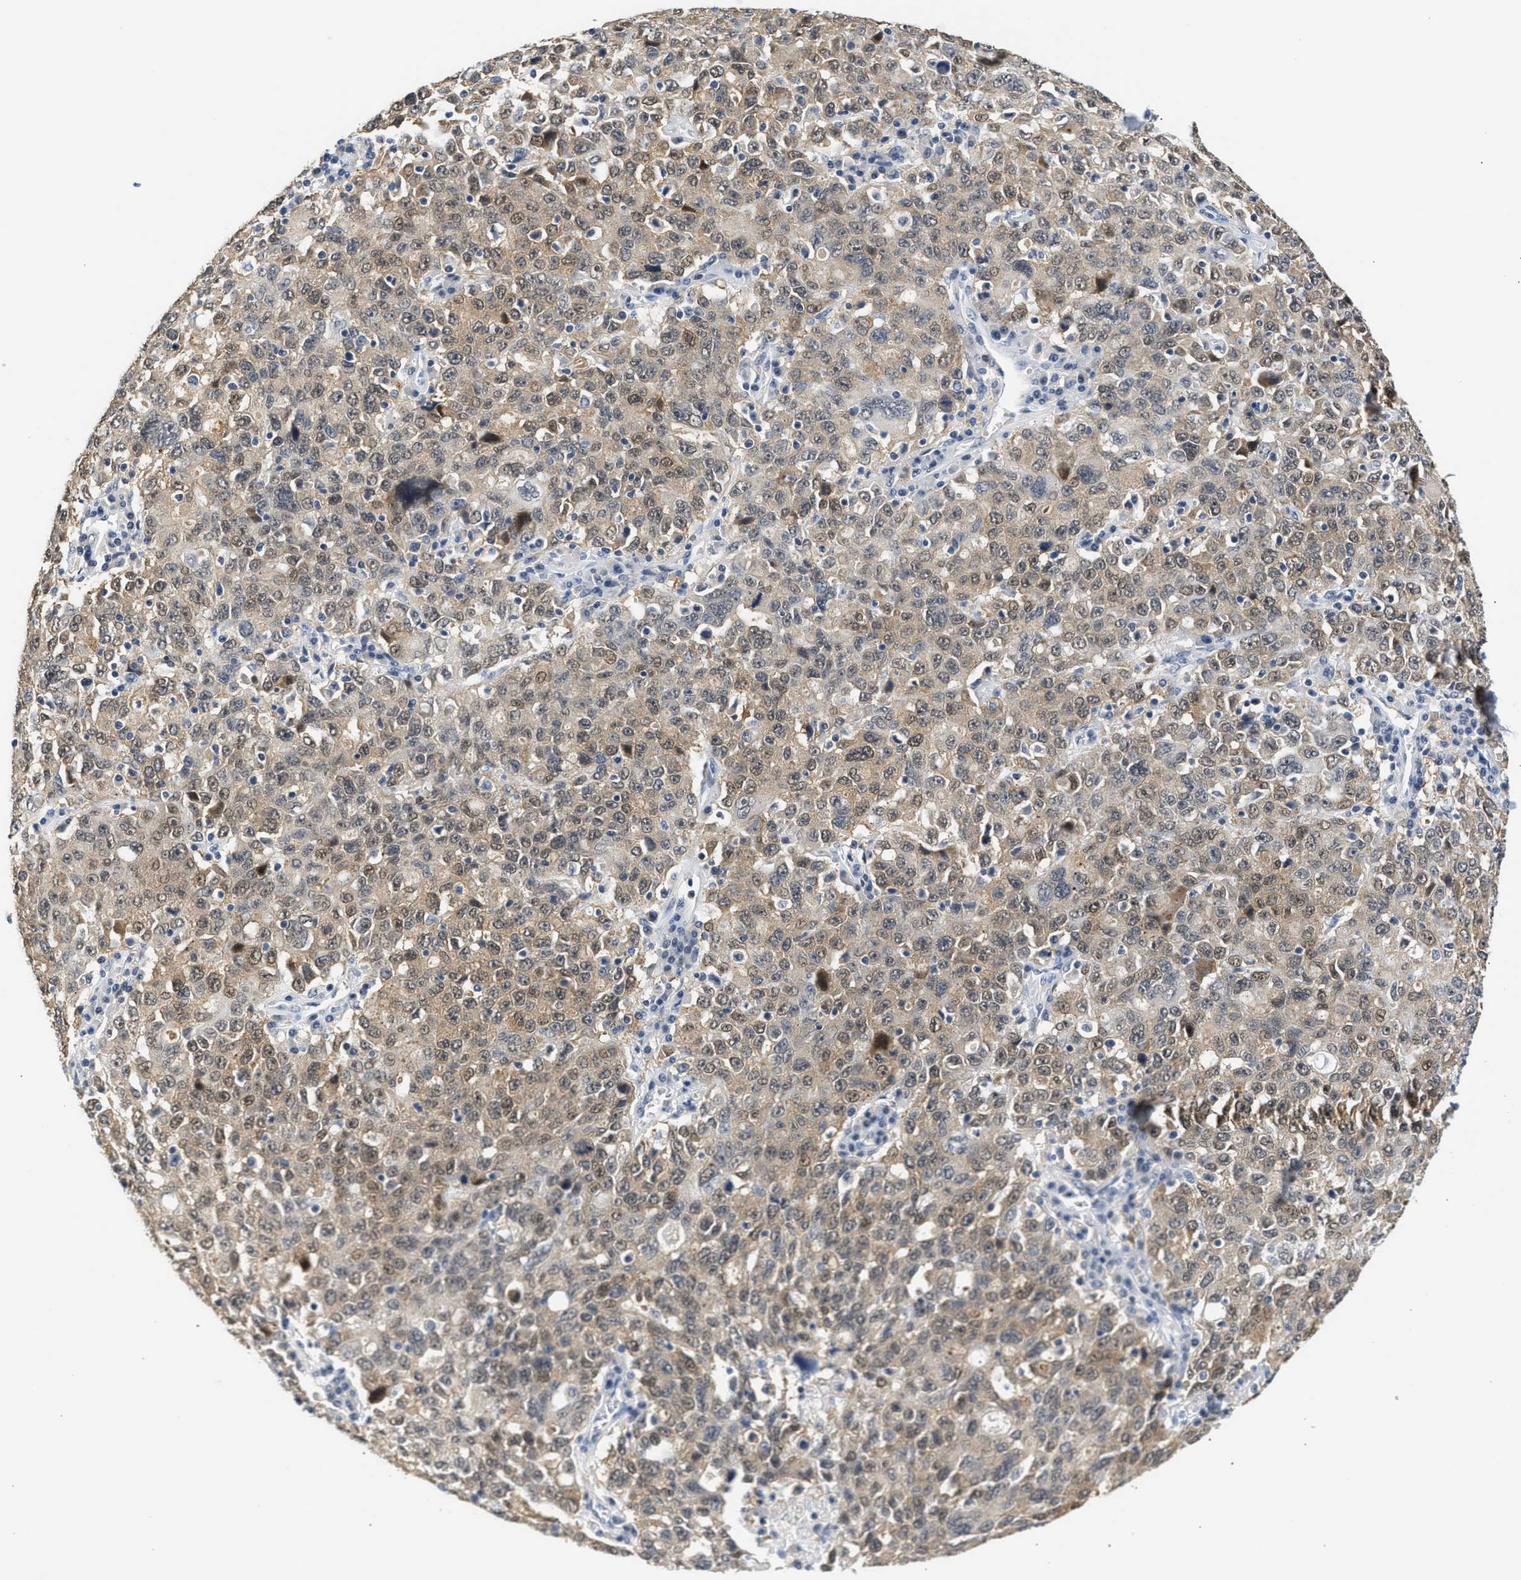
{"staining": {"intensity": "weak", "quantity": ">75%", "location": "cytoplasmic/membranous,nuclear"}, "tissue": "ovarian cancer", "cell_type": "Tumor cells", "image_type": "cancer", "snomed": [{"axis": "morphology", "description": "Carcinoma, endometroid"}, {"axis": "topography", "description": "Ovary"}], "caption": "A histopathology image of endometroid carcinoma (ovarian) stained for a protein displays weak cytoplasmic/membranous and nuclear brown staining in tumor cells.", "gene": "PPM1L", "patient": {"sex": "female", "age": 62}}